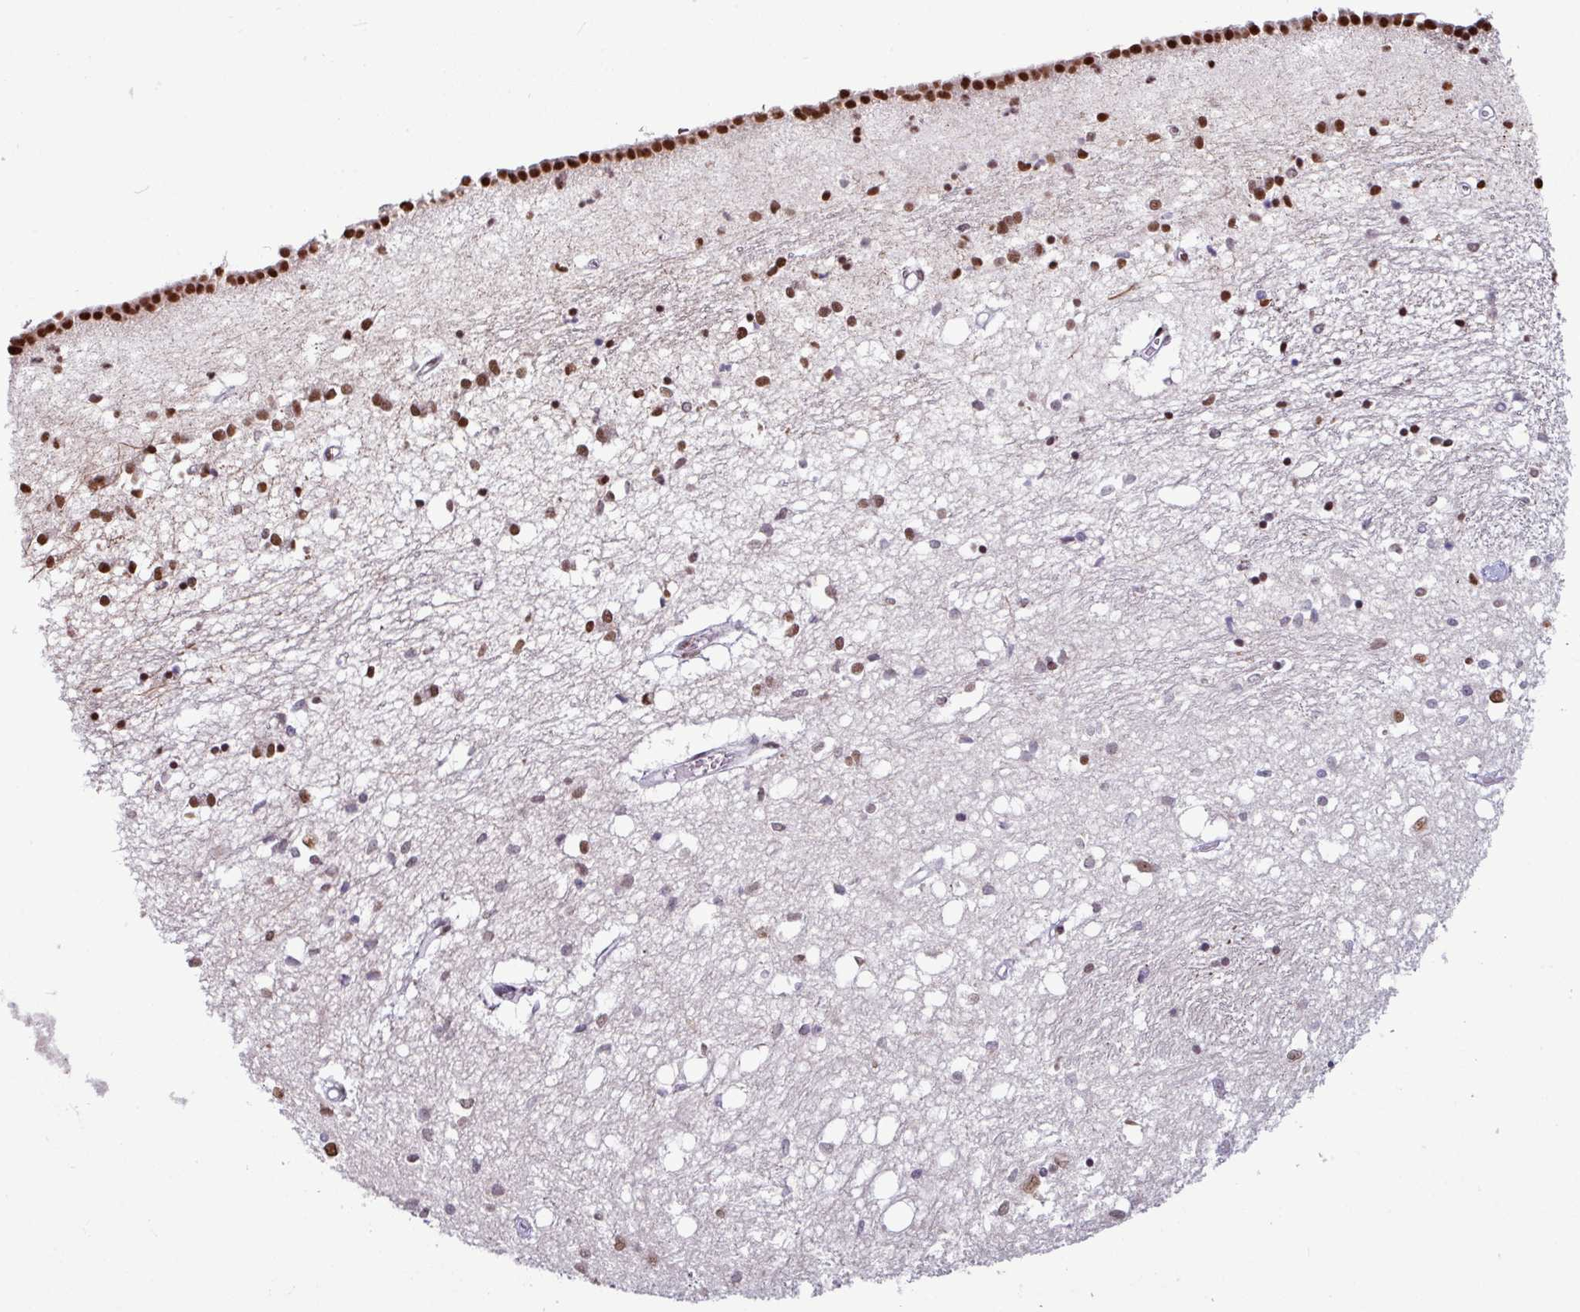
{"staining": {"intensity": "strong", "quantity": "<25%", "location": "nuclear"}, "tissue": "caudate", "cell_type": "Glial cells", "image_type": "normal", "snomed": [{"axis": "morphology", "description": "Normal tissue, NOS"}, {"axis": "topography", "description": "Lateral ventricle wall"}], "caption": "A high-resolution histopathology image shows immunohistochemistry (IHC) staining of benign caudate, which shows strong nuclear expression in approximately <25% of glial cells. The staining was performed using DAB (3,3'-diaminobenzidine), with brown indicating positive protein expression. Nuclei are stained blue with hematoxylin.", "gene": "TDG", "patient": {"sex": "male", "age": 70}}